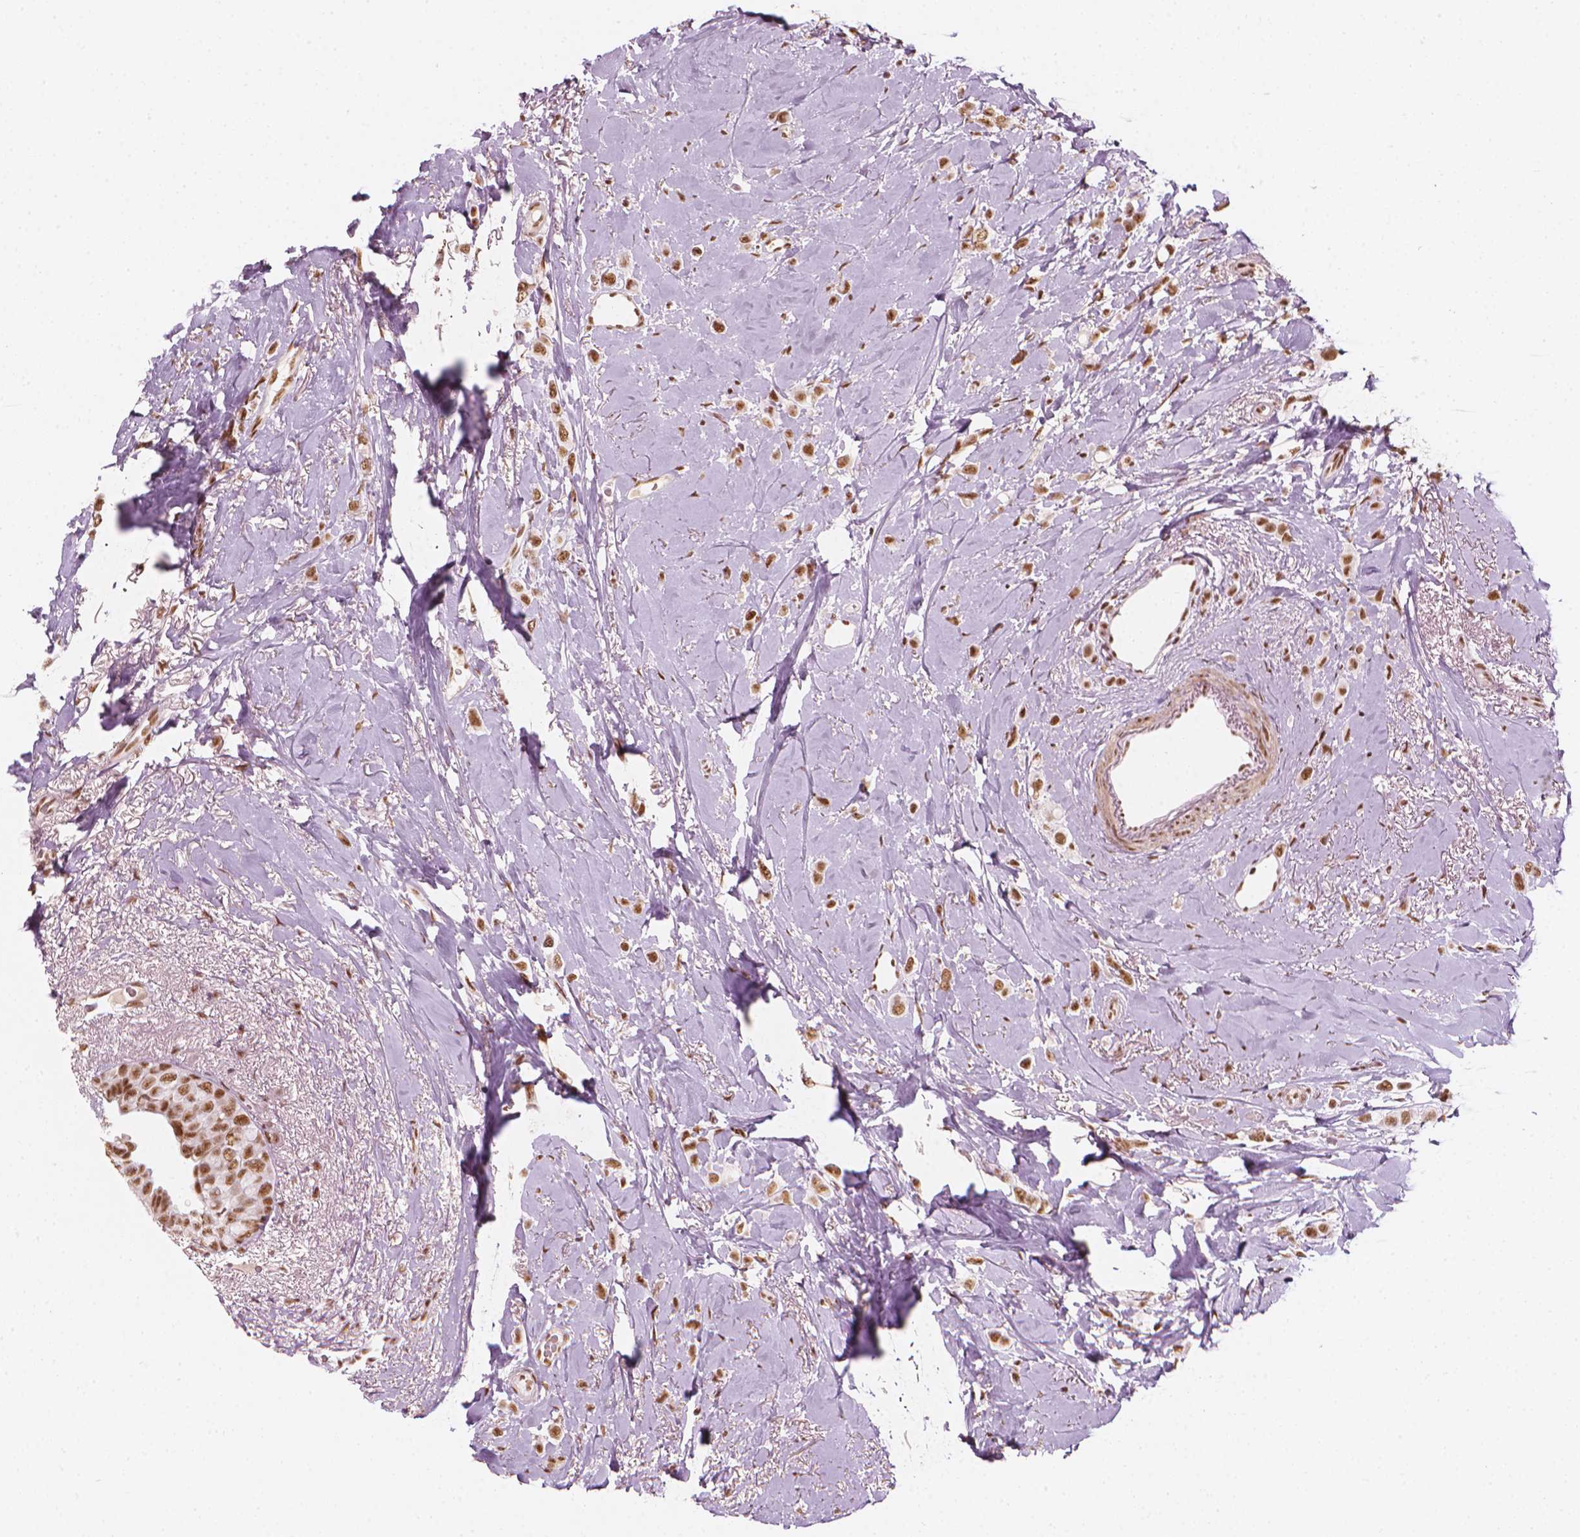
{"staining": {"intensity": "moderate", "quantity": ">75%", "location": "nuclear"}, "tissue": "breast cancer", "cell_type": "Tumor cells", "image_type": "cancer", "snomed": [{"axis": "morphology", "description": "Lobular carcinoma"}, {"axis": "topography", "description": "Breast"}], "caption": "Immunohistochemical staining of human breast cancer shows medium levels of moderate nuclear protein positivity in approximately >75% of tumor cells. (DAB (3,3'-diaminobenzidine) IHC with brightfield microscopy, high magnification).", "gene": "ELF2", "patient": {"sex": "female", "age": 66}}